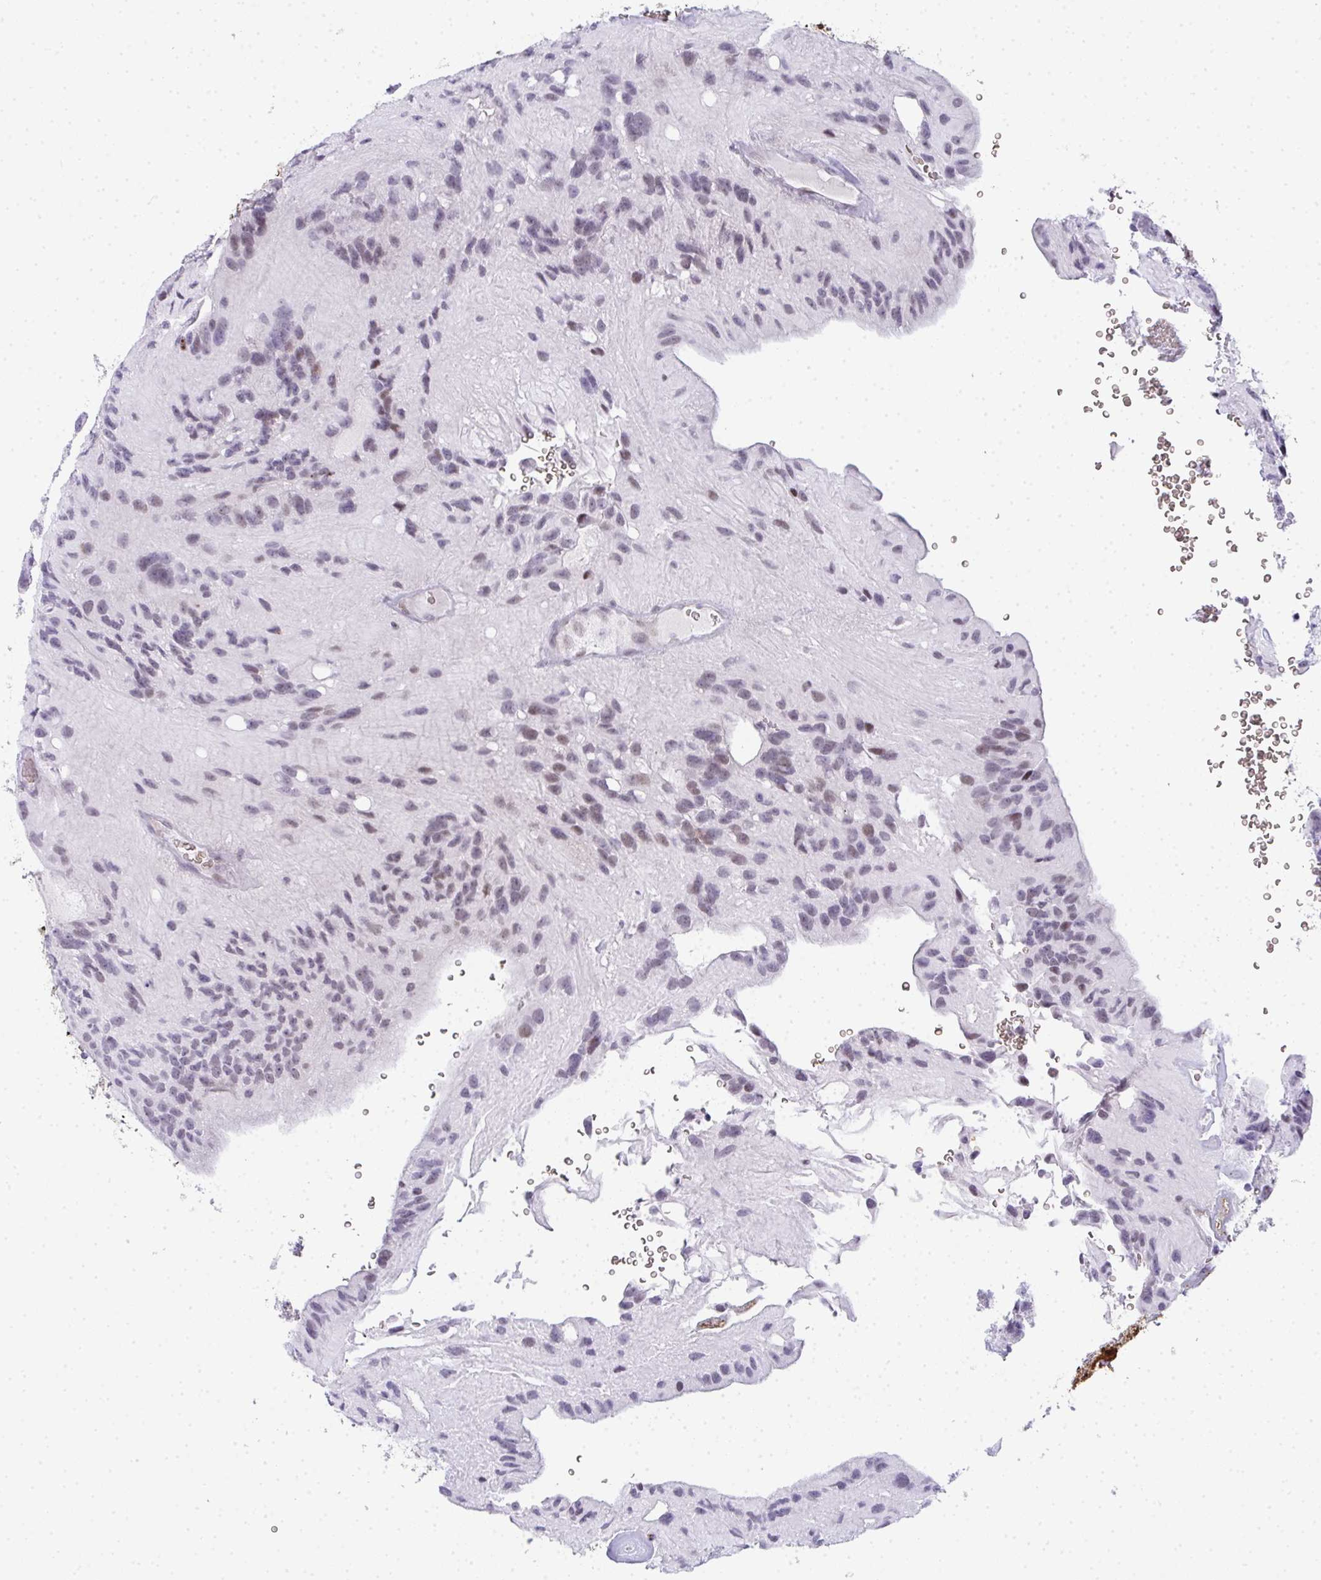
{"staining": {"intensity": "weak", "quantity": "<25%", "location": "nuclear"}, "tissue": "glioma", "cell_type": "Tumor cells", "image_type": "cancer", "snomed": [{"axis": "morphology", "description": "Glioma, malignant, Low grade"}, {"axis": "topography", "description": "Brain"}], "caption": "A micrograph of malignant glioma (low-grade) stained for a protein shows no brown staining in tumor cells.", "gene": "TNMD", "patient": {"sex": "male", "age": 31}}